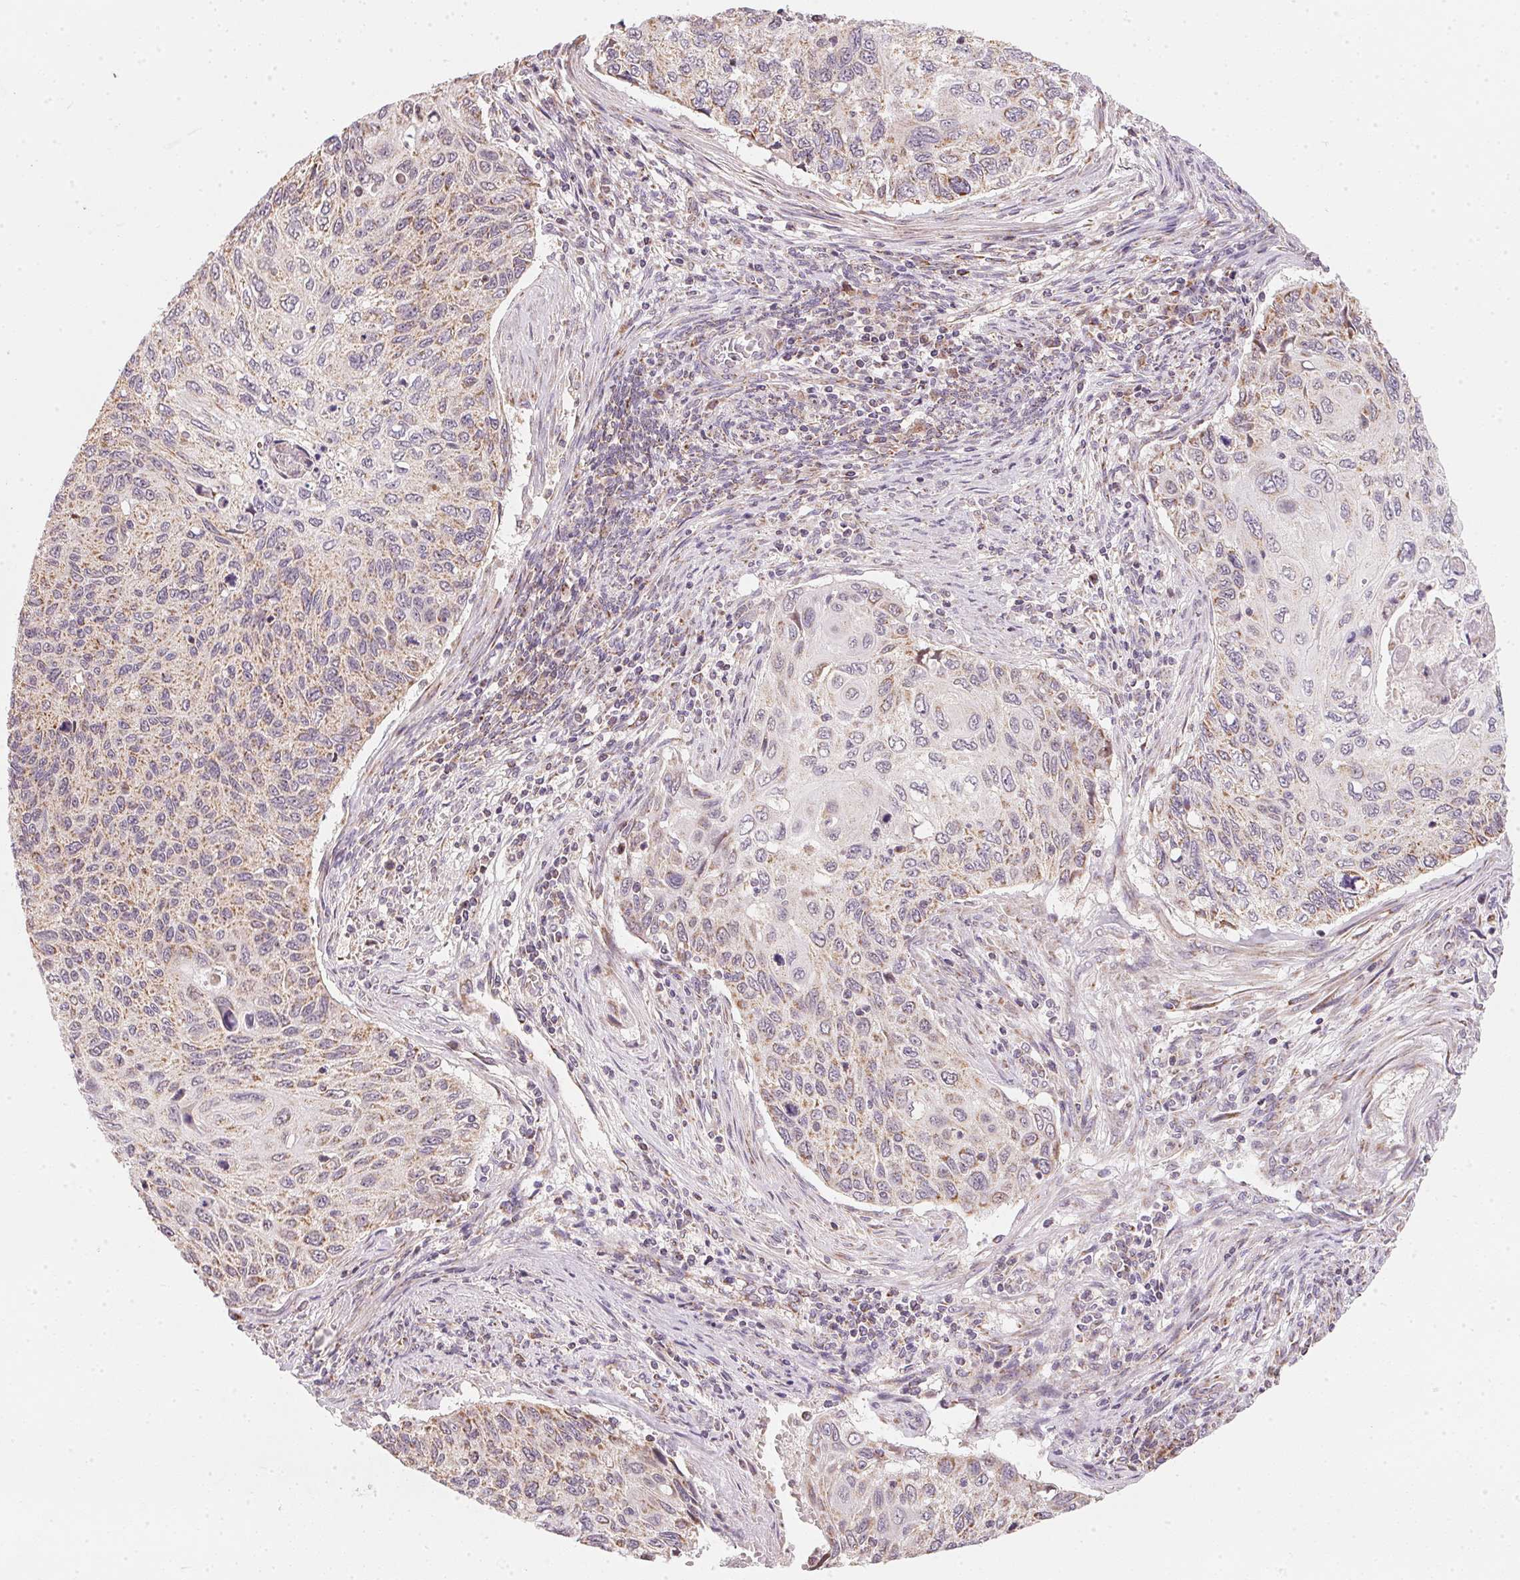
{"staining": {"intensity": "weak", "quantity": ">75%", "location": "cytoplasmic/membranous"}, "tissue": "cervical cancer", "cell_type": "Tumor cells", "image_type": "cancer", "snomed": [{"axis": "morphology", "description": "Squamous cell carcinoma, NOS"}, {"axis": "topography", "description": "Cervix"}], "caption": "Human cervical squamous cell carcinoma stained with a protein marker reveals weak staining in tumor cells.", "gene": "COQ7", "patient": {"sex": "female", "age": 70}}